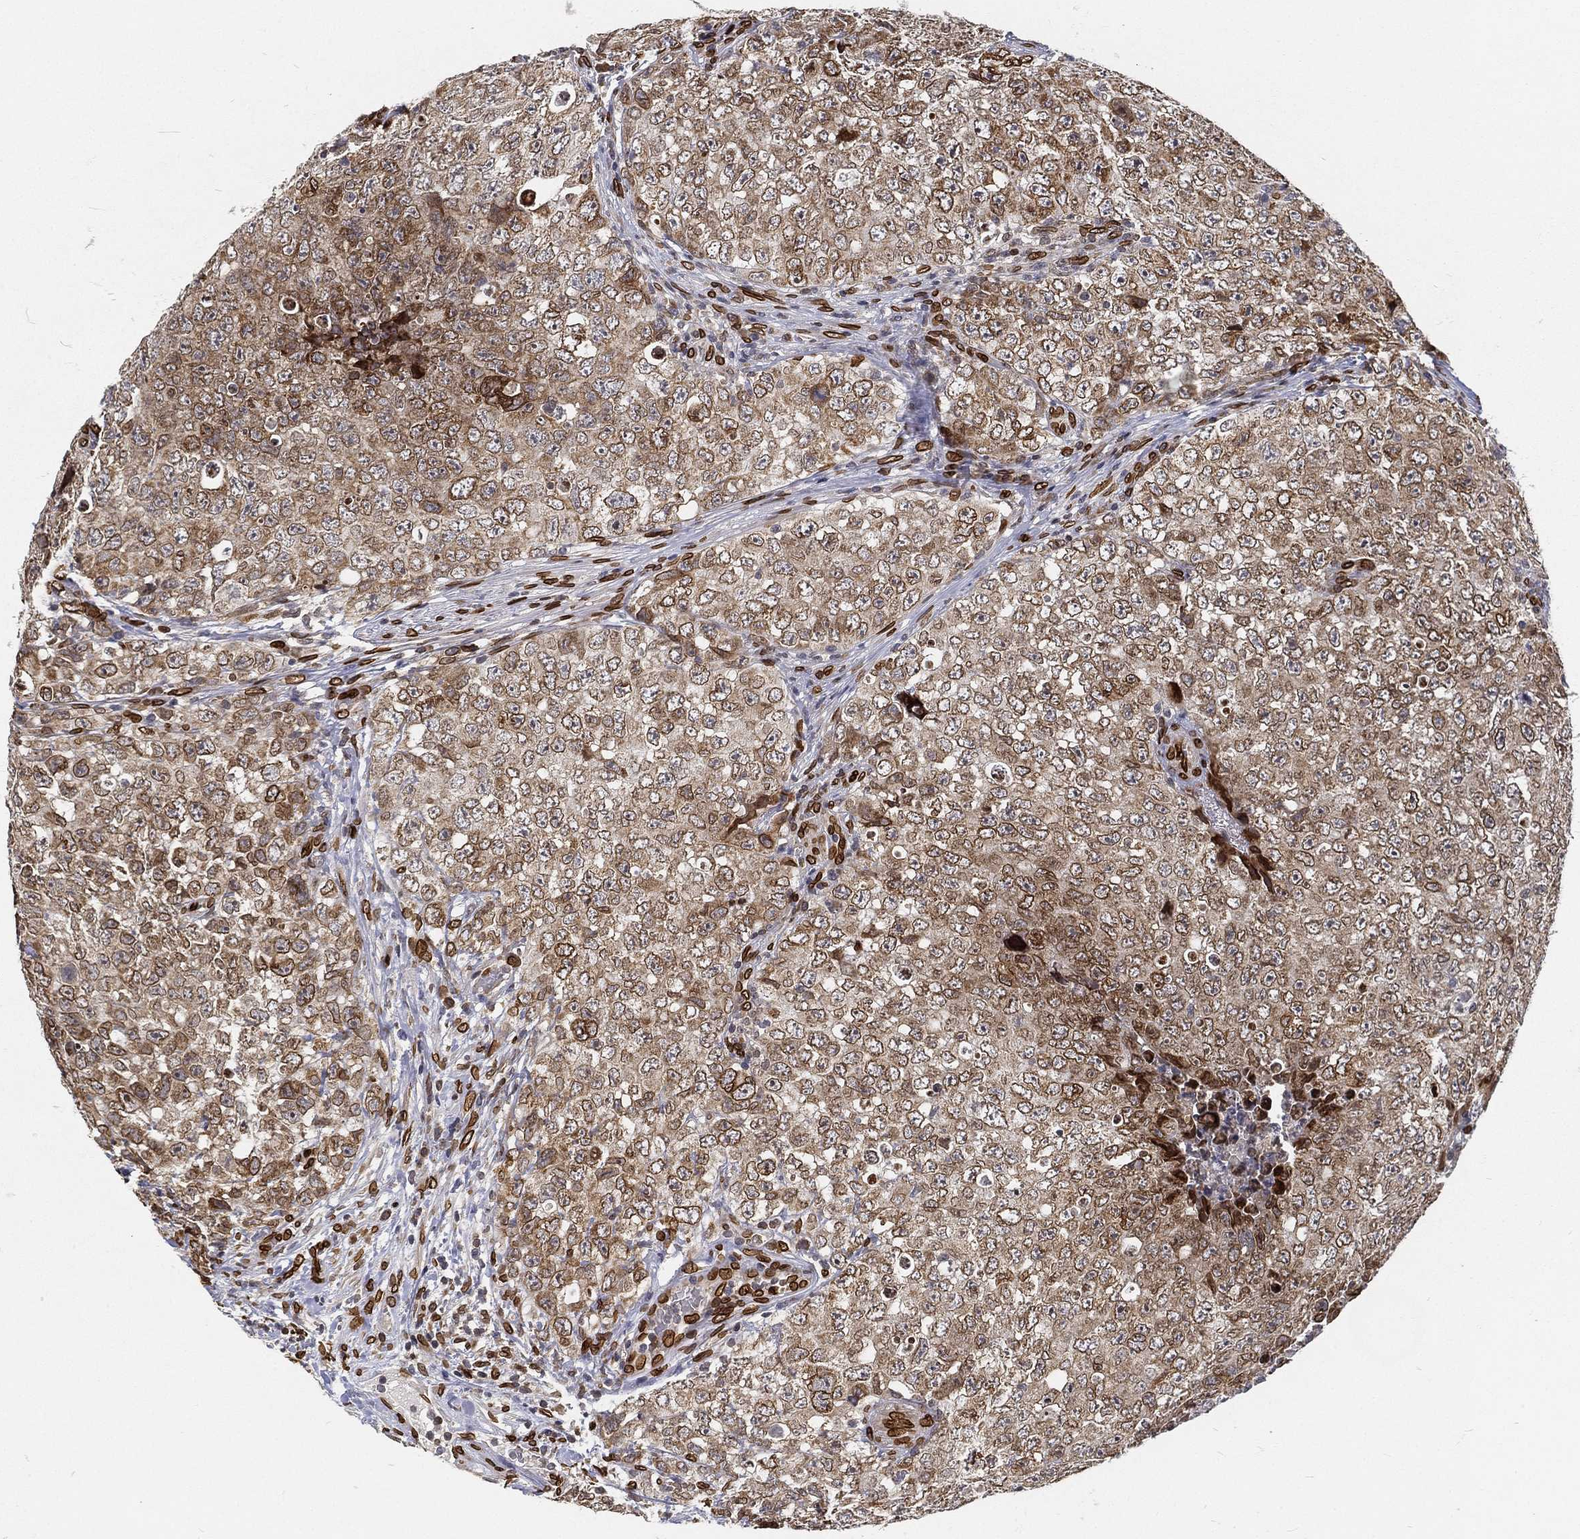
{"staining": {"intensity": "strong", "quantity": "<25%", "location": "cytoplasmic/membranous,nuclear"}, "tissue": "testis cancer", "cell_type": "Tumor cells", "image_type": "cancer", "snomed": [{"axis": "morphology", "description": "Seminoma, NOS"}, {"axis": "topography", "description": "Testis"}], "caption": "Tumor cells demonstrate strong cytoplasmic/membranous and nuclear positivity in about <25% of cells in testis cancer (seminoma). Immunohistochemistry stains the protein in brown and the nuclei are stained blue.", "gene": "PALB2", "patient": {"sex": "male", "age": 34}}